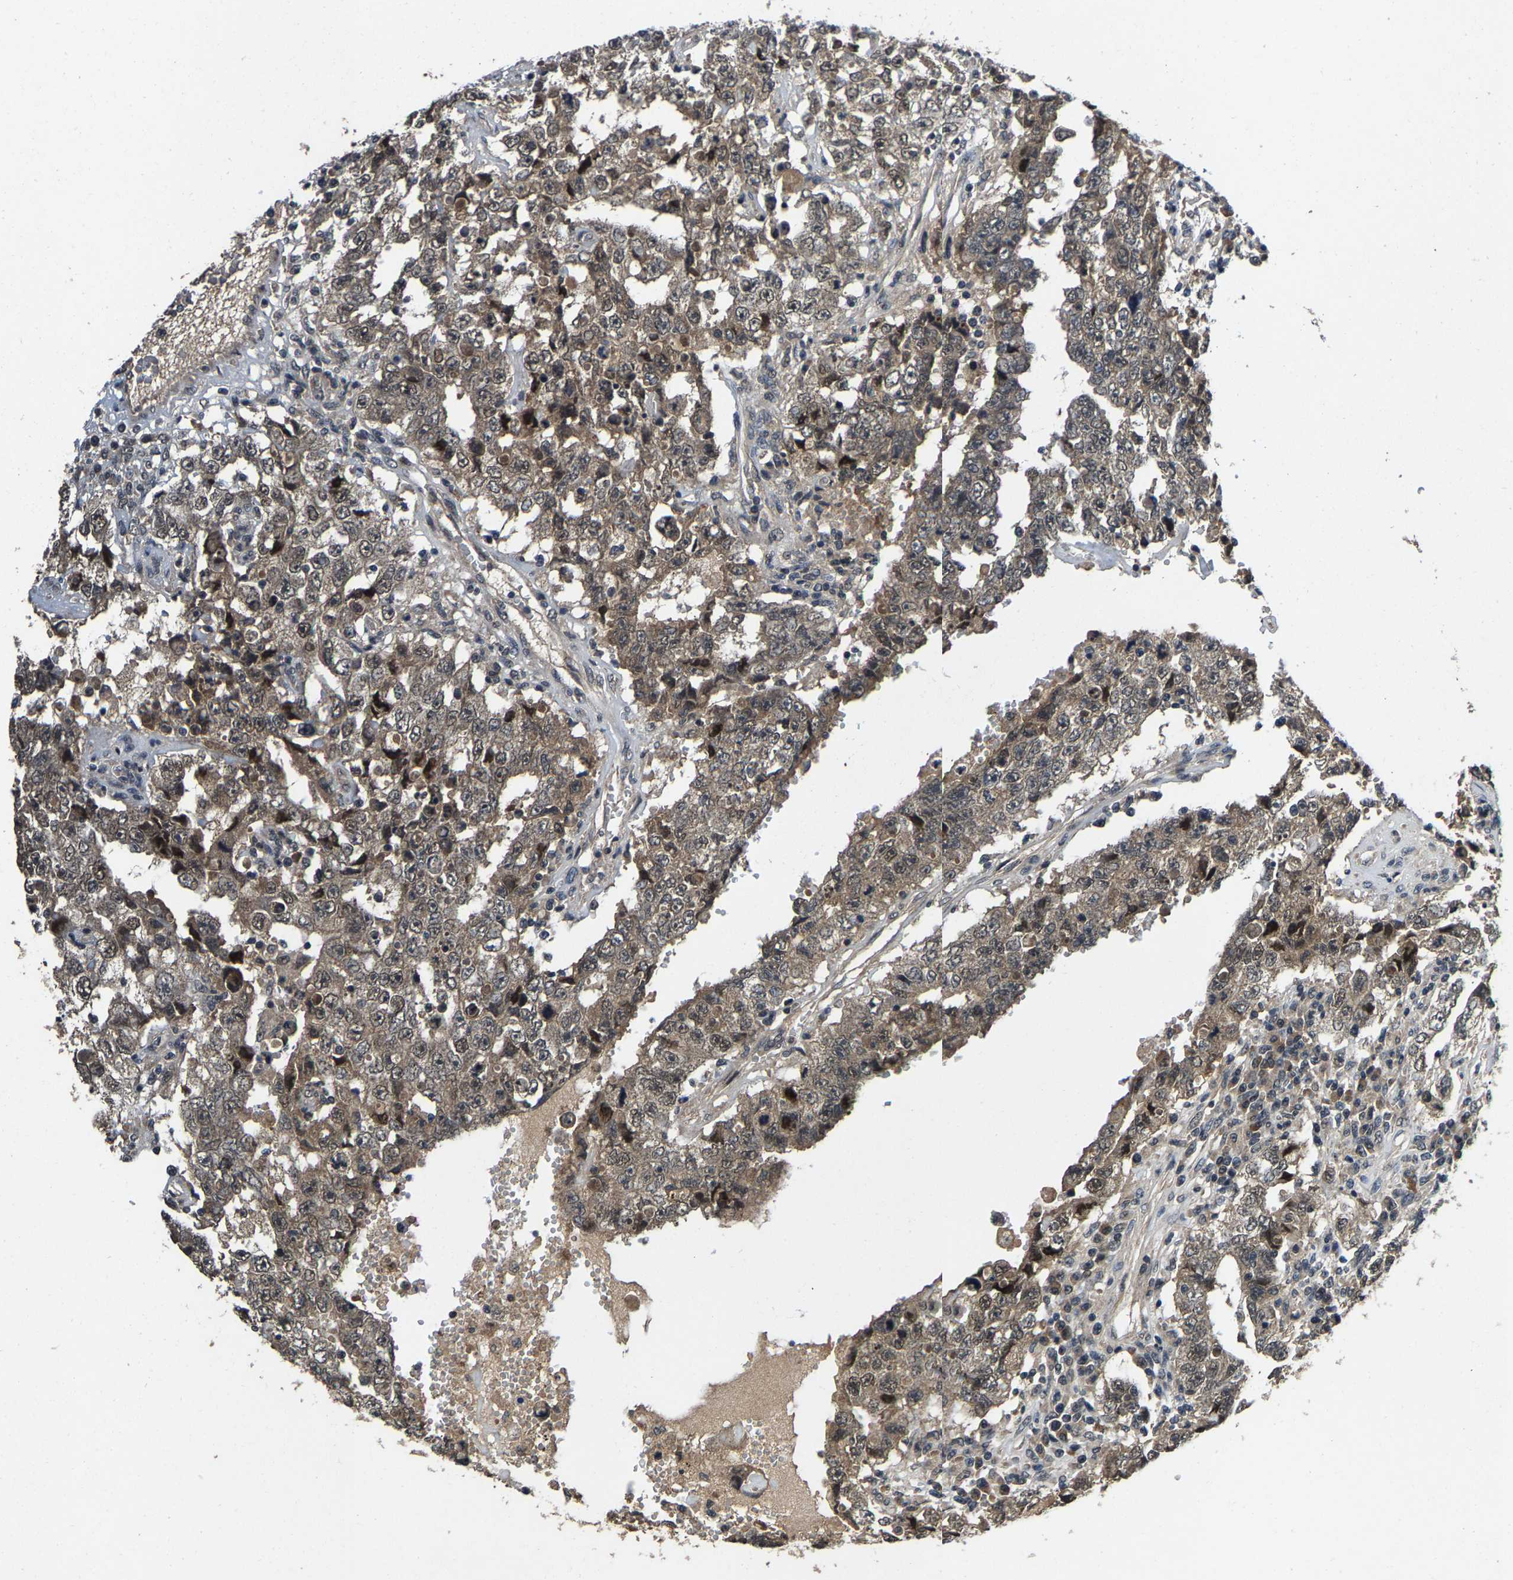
{"staining": {"intensity": "weak", "quantity": ">75%", "location": "cytoplasmic/membranous,nuclear"}, "tissue": "testis cancer", "cell_type": "Tumor cells", "image_type": "cancer", "snomed": [{"axis": "morphology", "description": "Carcinoma, Embryonal, NOS"}, {"axis": "topography", "description": "Testis"}], "caption": "Testis cancer (embryonal carcinoma) stained with a protein marker displays weak staining in tumor cells.", "gene": "HUWE1", "patient": {"sex": "male", "age": 26}}